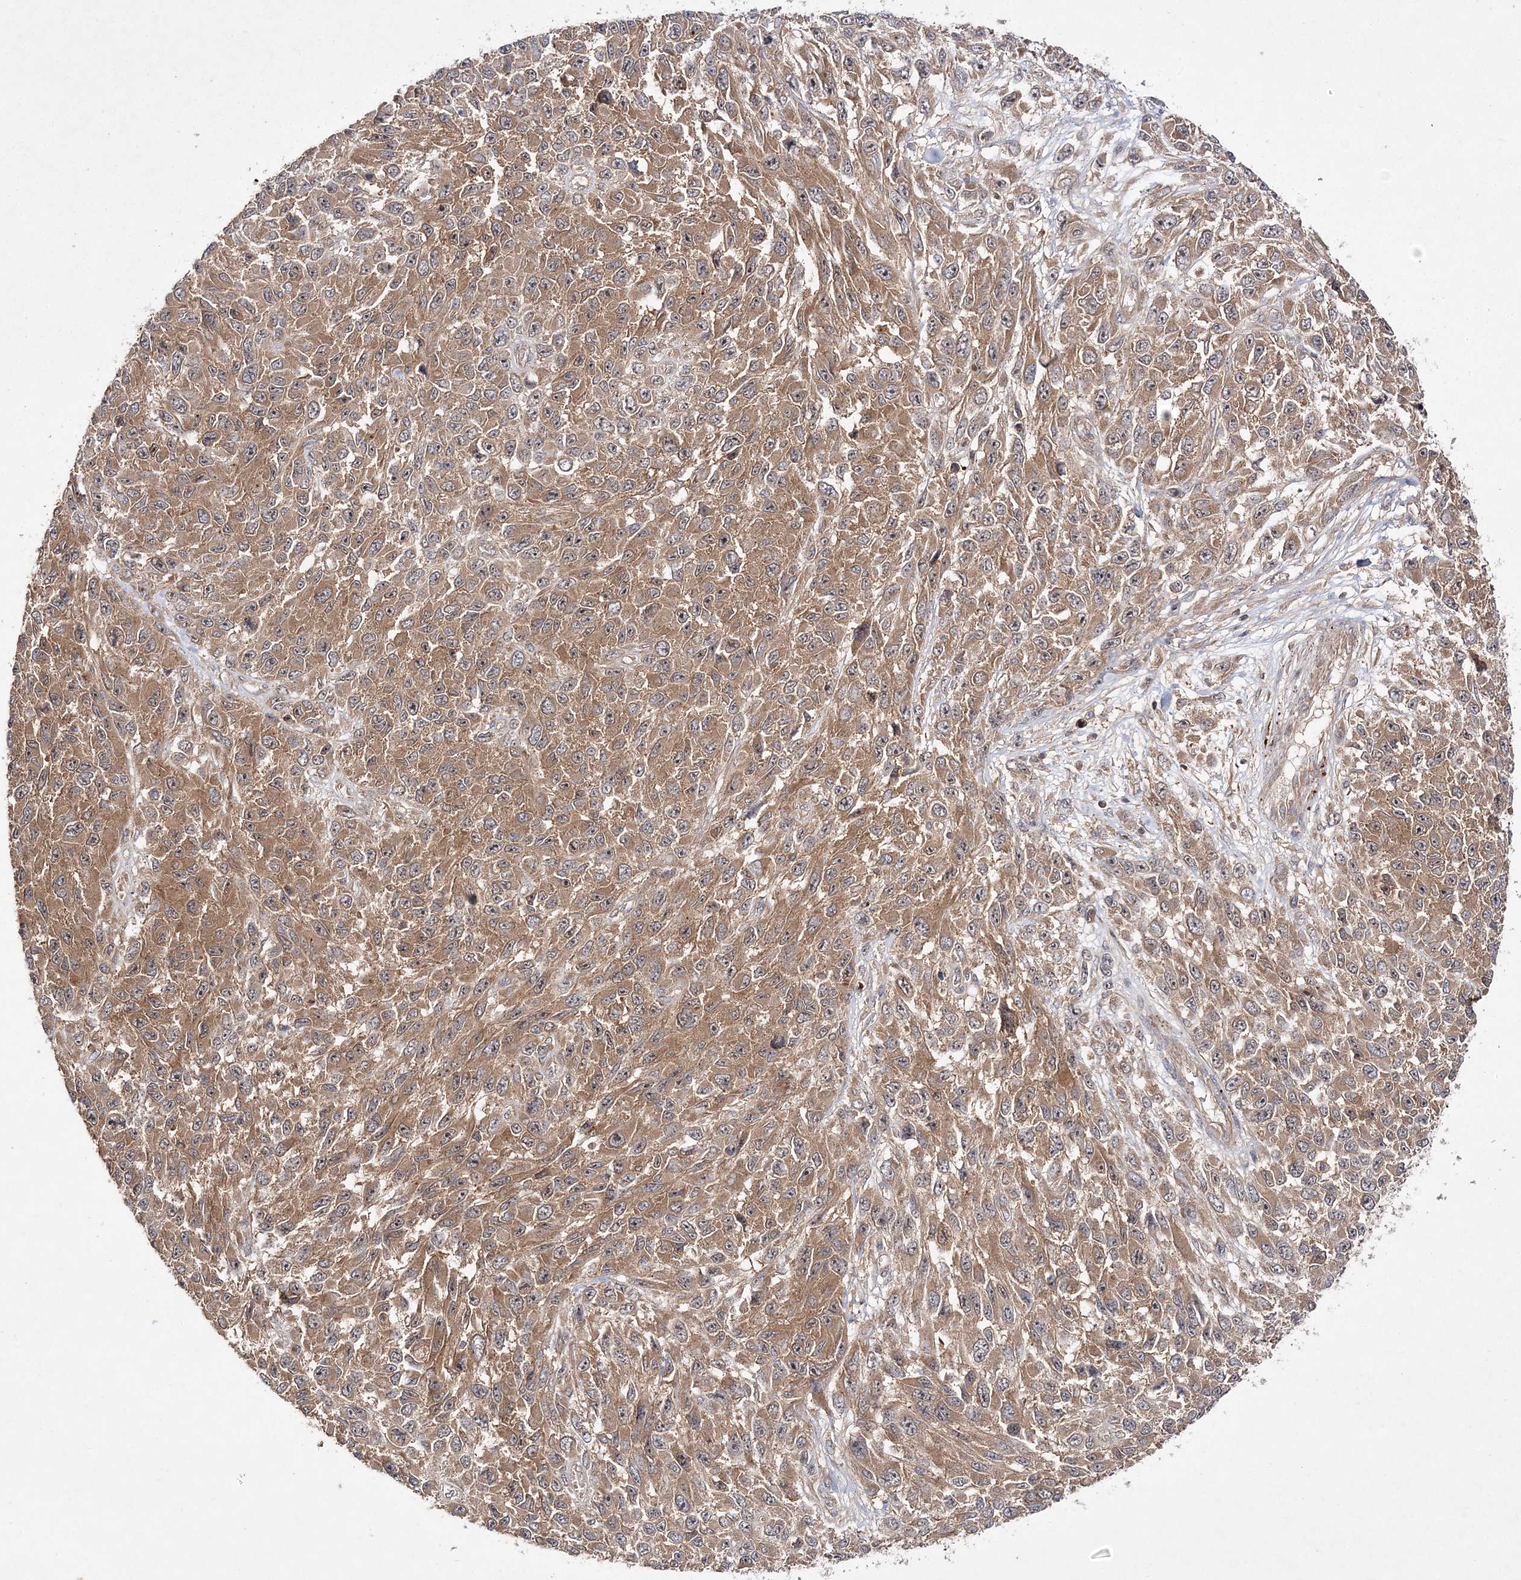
{"staining": {"intensity": "moderate", "quantity": ">75%", "location": "cytoplasmic/membranous"}, "tissue": "melanoma", "cell_type": "Tumor cells", "image_type": "cancer", "snomed": [{"axis": "morphology", "description": "Malignant melanoma, NOS"}, {"axis": "topography", "description": "Skin"}], "caption": "Approximately >75% of tumor cells in human melanoma exhibit moderate cytoplasmic/membranous protein staining as visualized by brown immunohistochemical staining.", "gene": "TMEM9B", "patient": {"sex": "female", "age": 96}}